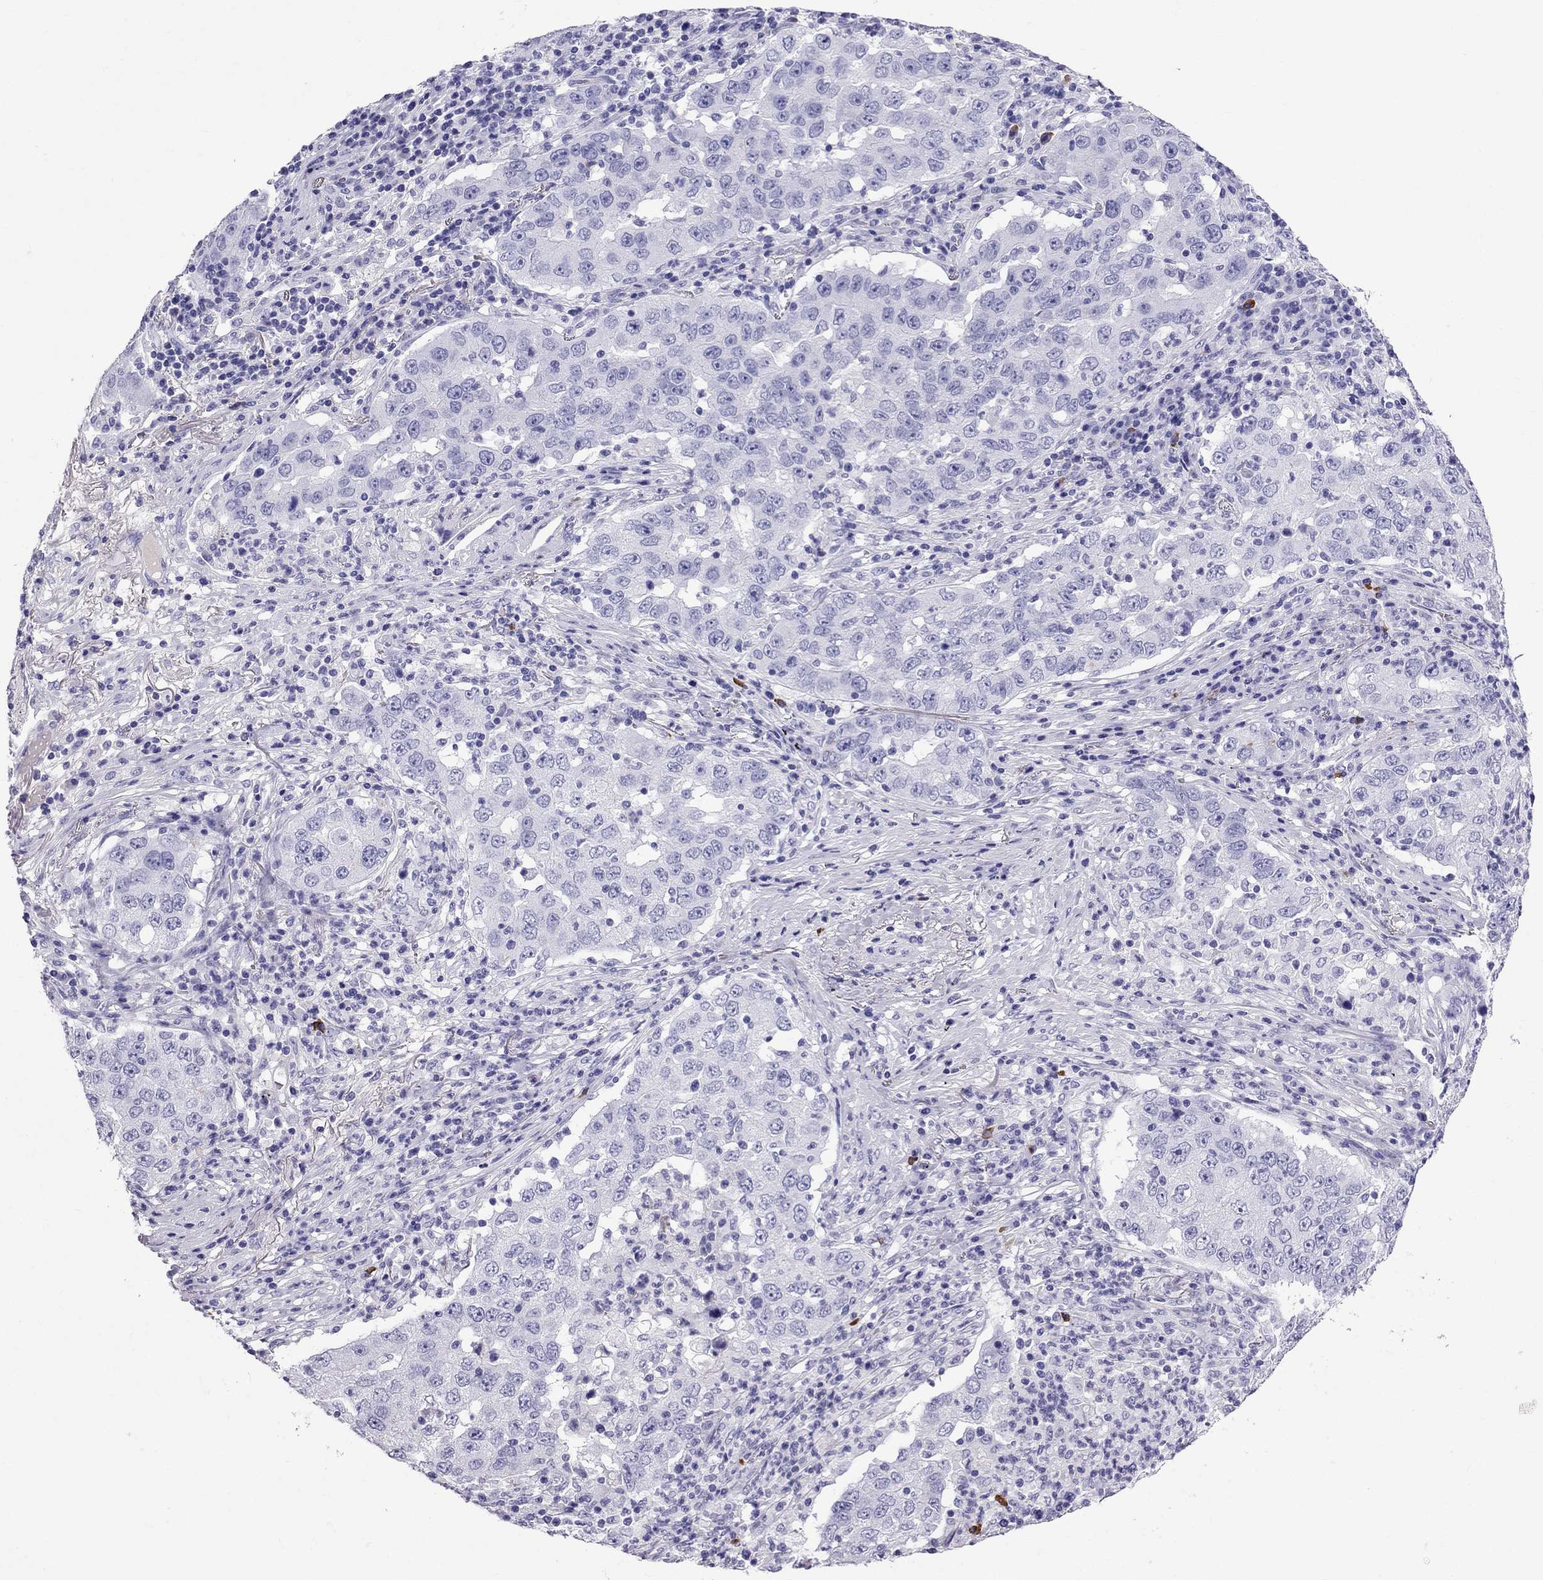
{"staining": {"intensity": "negative", "quantity": "none", "location": "none"}, "tissue": "lung cancer", "cell_type": "Tumor cells", "image_type": "cancer", "snomed": [{"axis": "morphology", "description": "Adenocarcinoma, NOS"}, {"axis": "topography", "description": "Lung"}], "caption": "Immunohistochemistry (IHC) histopathology image of neoplastic tissue: lung cancer (adenocarcinoma) stained with DAB (3,3'-diaminobenzidine) displays no significant protein positivity in tumor cells.", "gene": "SCART1", "patient": {"sex": "male", "age": 73}}